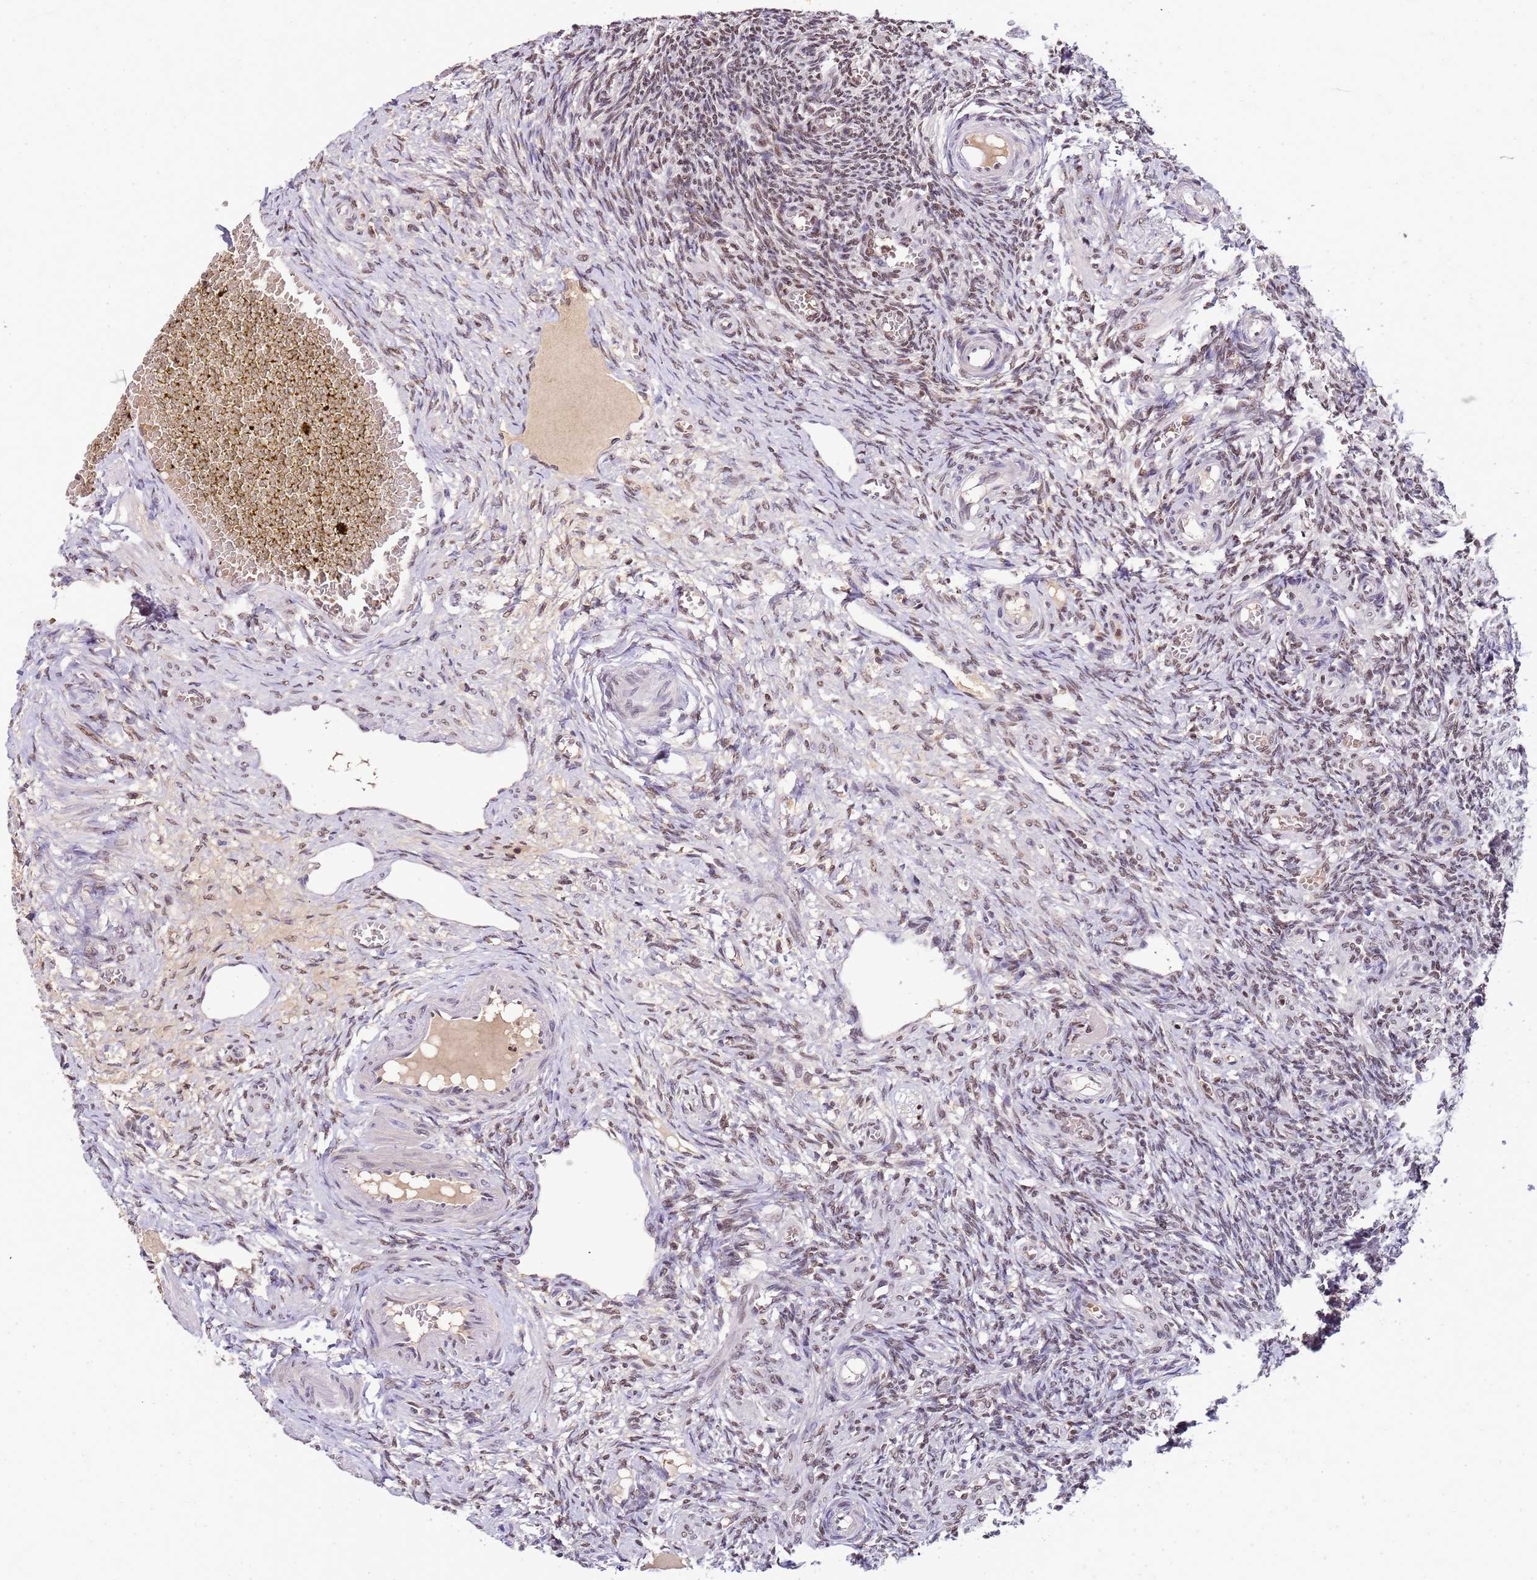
{"staining": {"intensity": "moderate", "quantity": "25%-75%", "location": "nuclear"}, "tissue": "ovary", "cell_type": "Ovarian stroma cells", "image_type": "normal", "snomed": [{"axis": "morphology", "description": "Normal tissue, NOS"}, {"axis": "topography", "description": "Ovary"}], "caption": "This photomicrograph exhibits immunohistochemistry (IHC) staining of normal ovary, with medium moderate nuclear staining in approximately 25%-75% of ovarian stroma cells.", "gene": "CD53", "patient": {"sex": "female", "age": 27}}